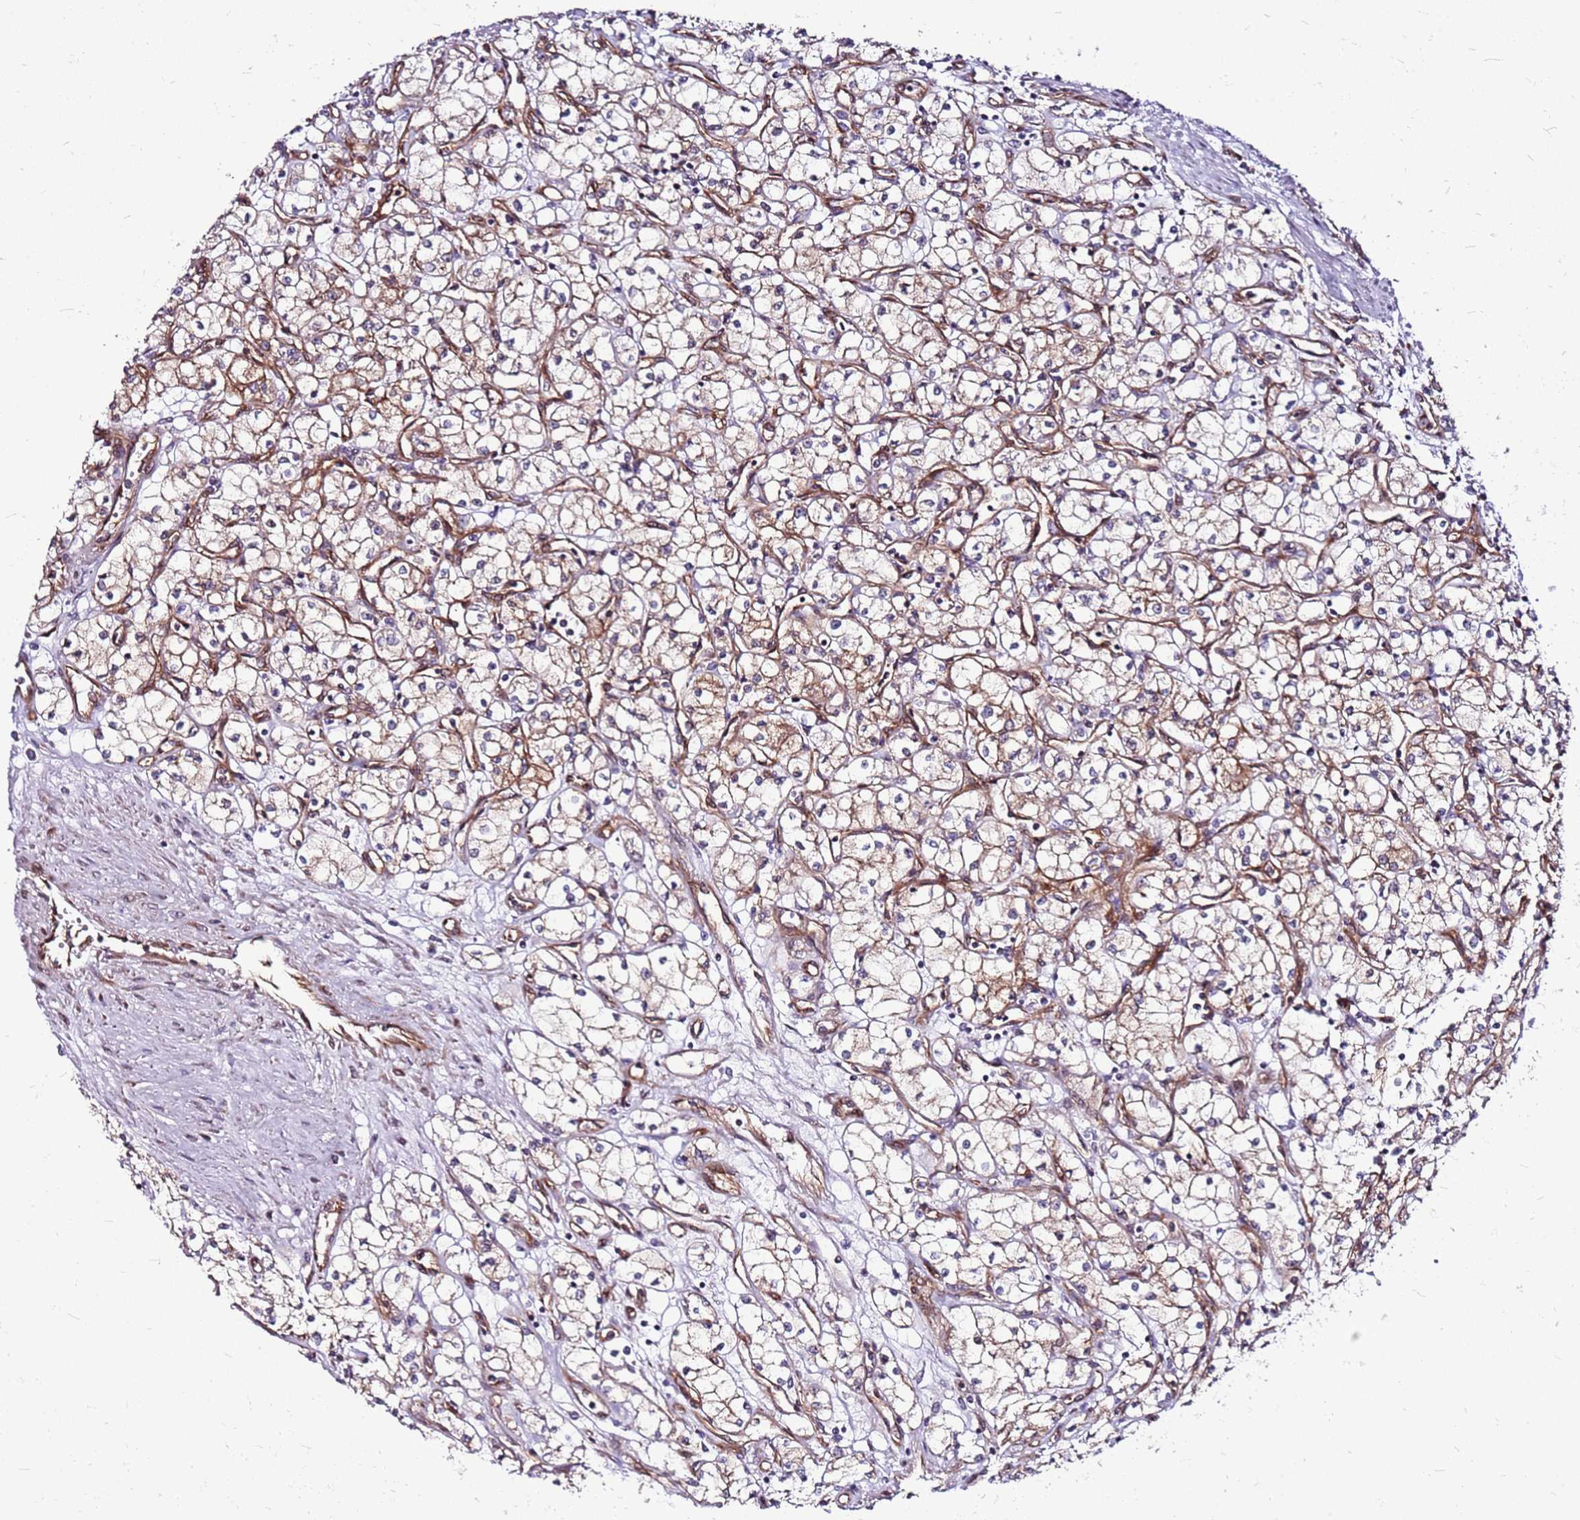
{"staining": {"intensity": "moderate", "quantity": "25%-75%", "location": "cytoplasmic/membranous"}, "tissue": "renal cancer", "cell_type": "Tumor cells", "image_type": "cancer", "snomed": [{"axis": "morphology", "description": "Adenocarcinoma, NOS"}, {"axis": "topography", "description": "Kidney"}], "caption": "Adenocarcinoma (renal) stained with DAB (3,3'-diaminobenzidine) immunohistochemistry displays medium levels of moderate cytoplasmic/membranous positivity in about 25%-75% of tumor cells.", "gene": "TOPAZ1", "patient": {"sex": "male", "age": 59}}